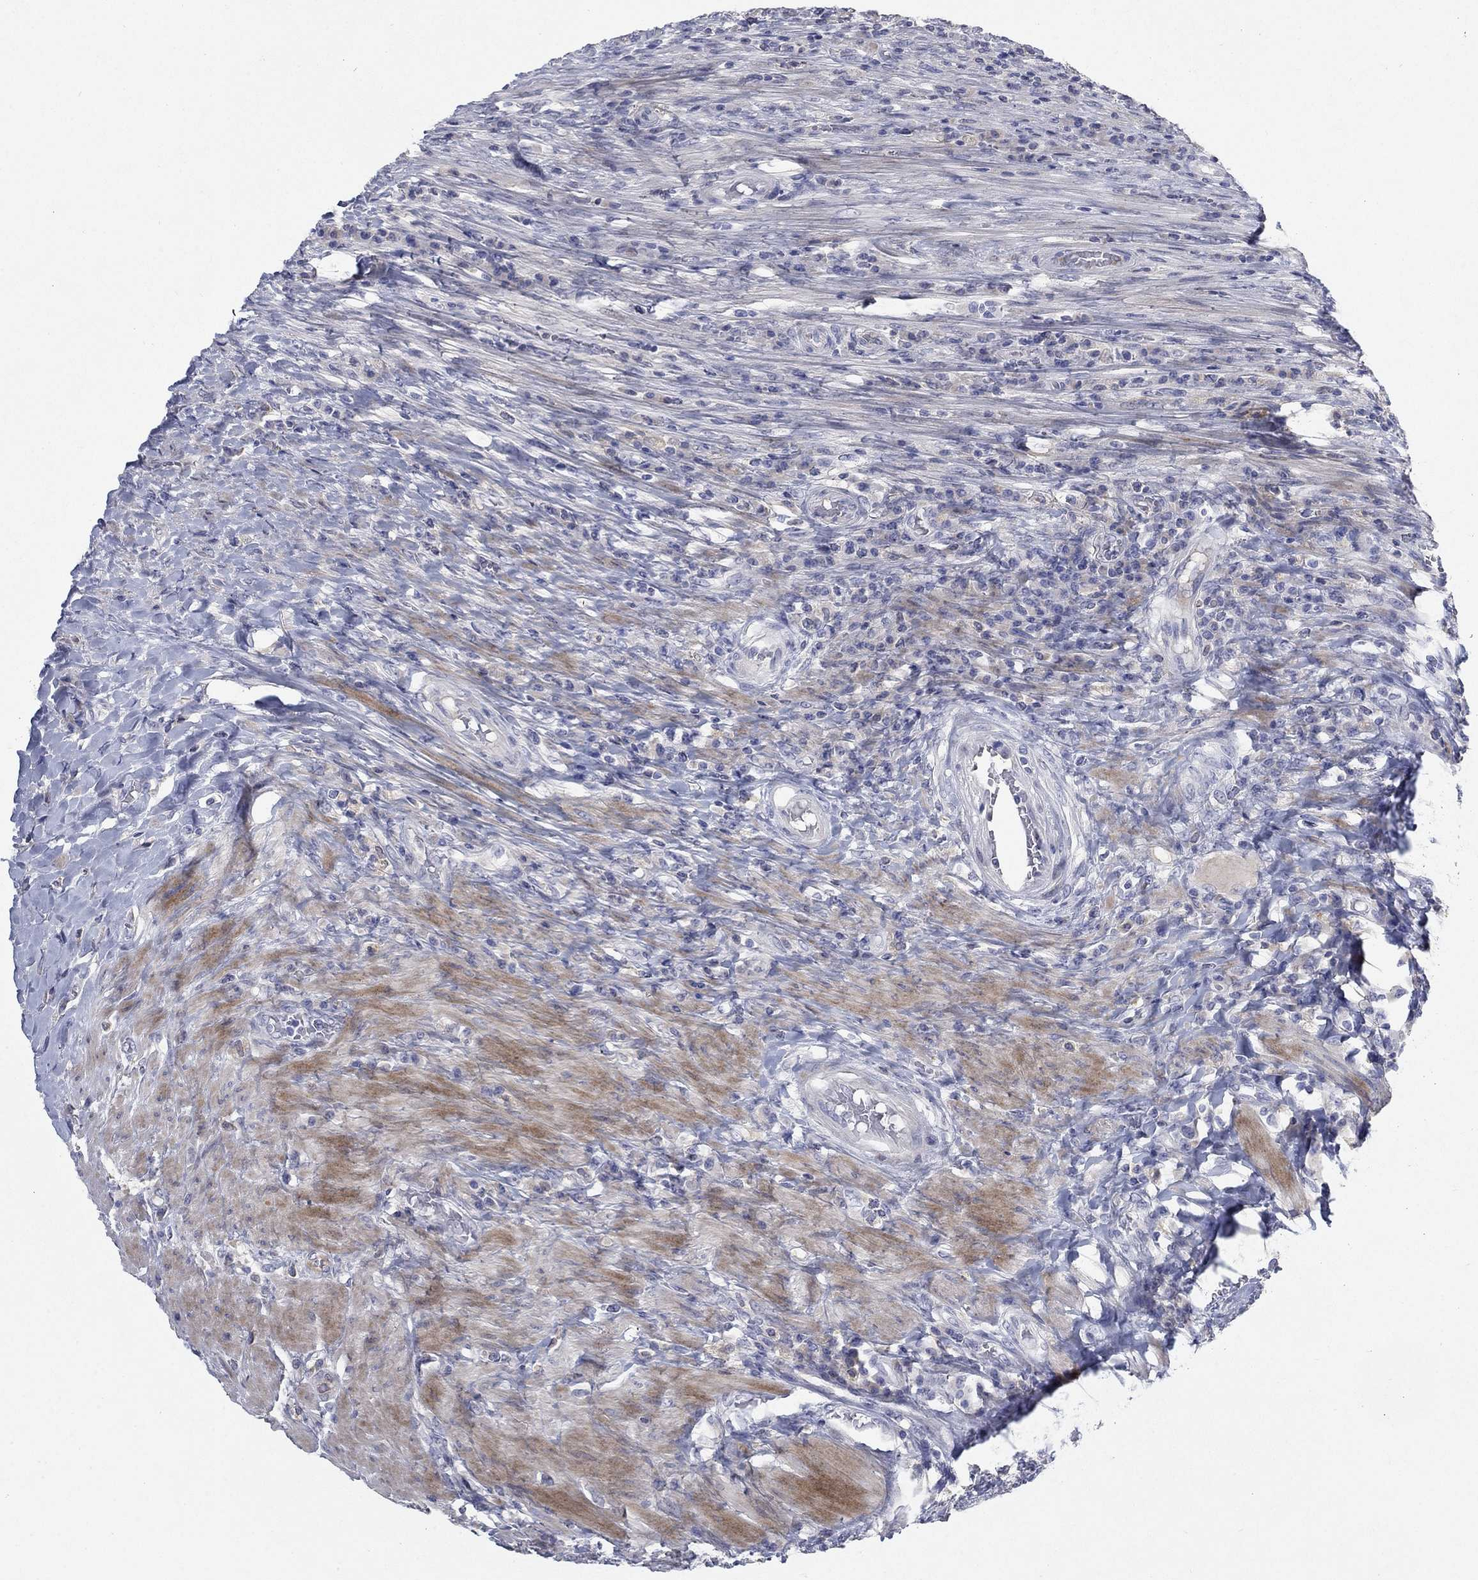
{"staining": {"intensity": "negative", "quantity": "none", "location": "none"}, "tissue": "colorectal cancer", "cell_type": "Tumor cells", "image_type": "cancer", "snomed": [{"axis": "morphology", "description": "Adenocarcinoma, NOS"}, {"axis": "topography", "description": "Colon"}], "caption": "Tumor cells show no significant staining in colorectal adenocarcinoma.", "gene": "TMEM249", "patient": {"sex": "female", "age": 86}}